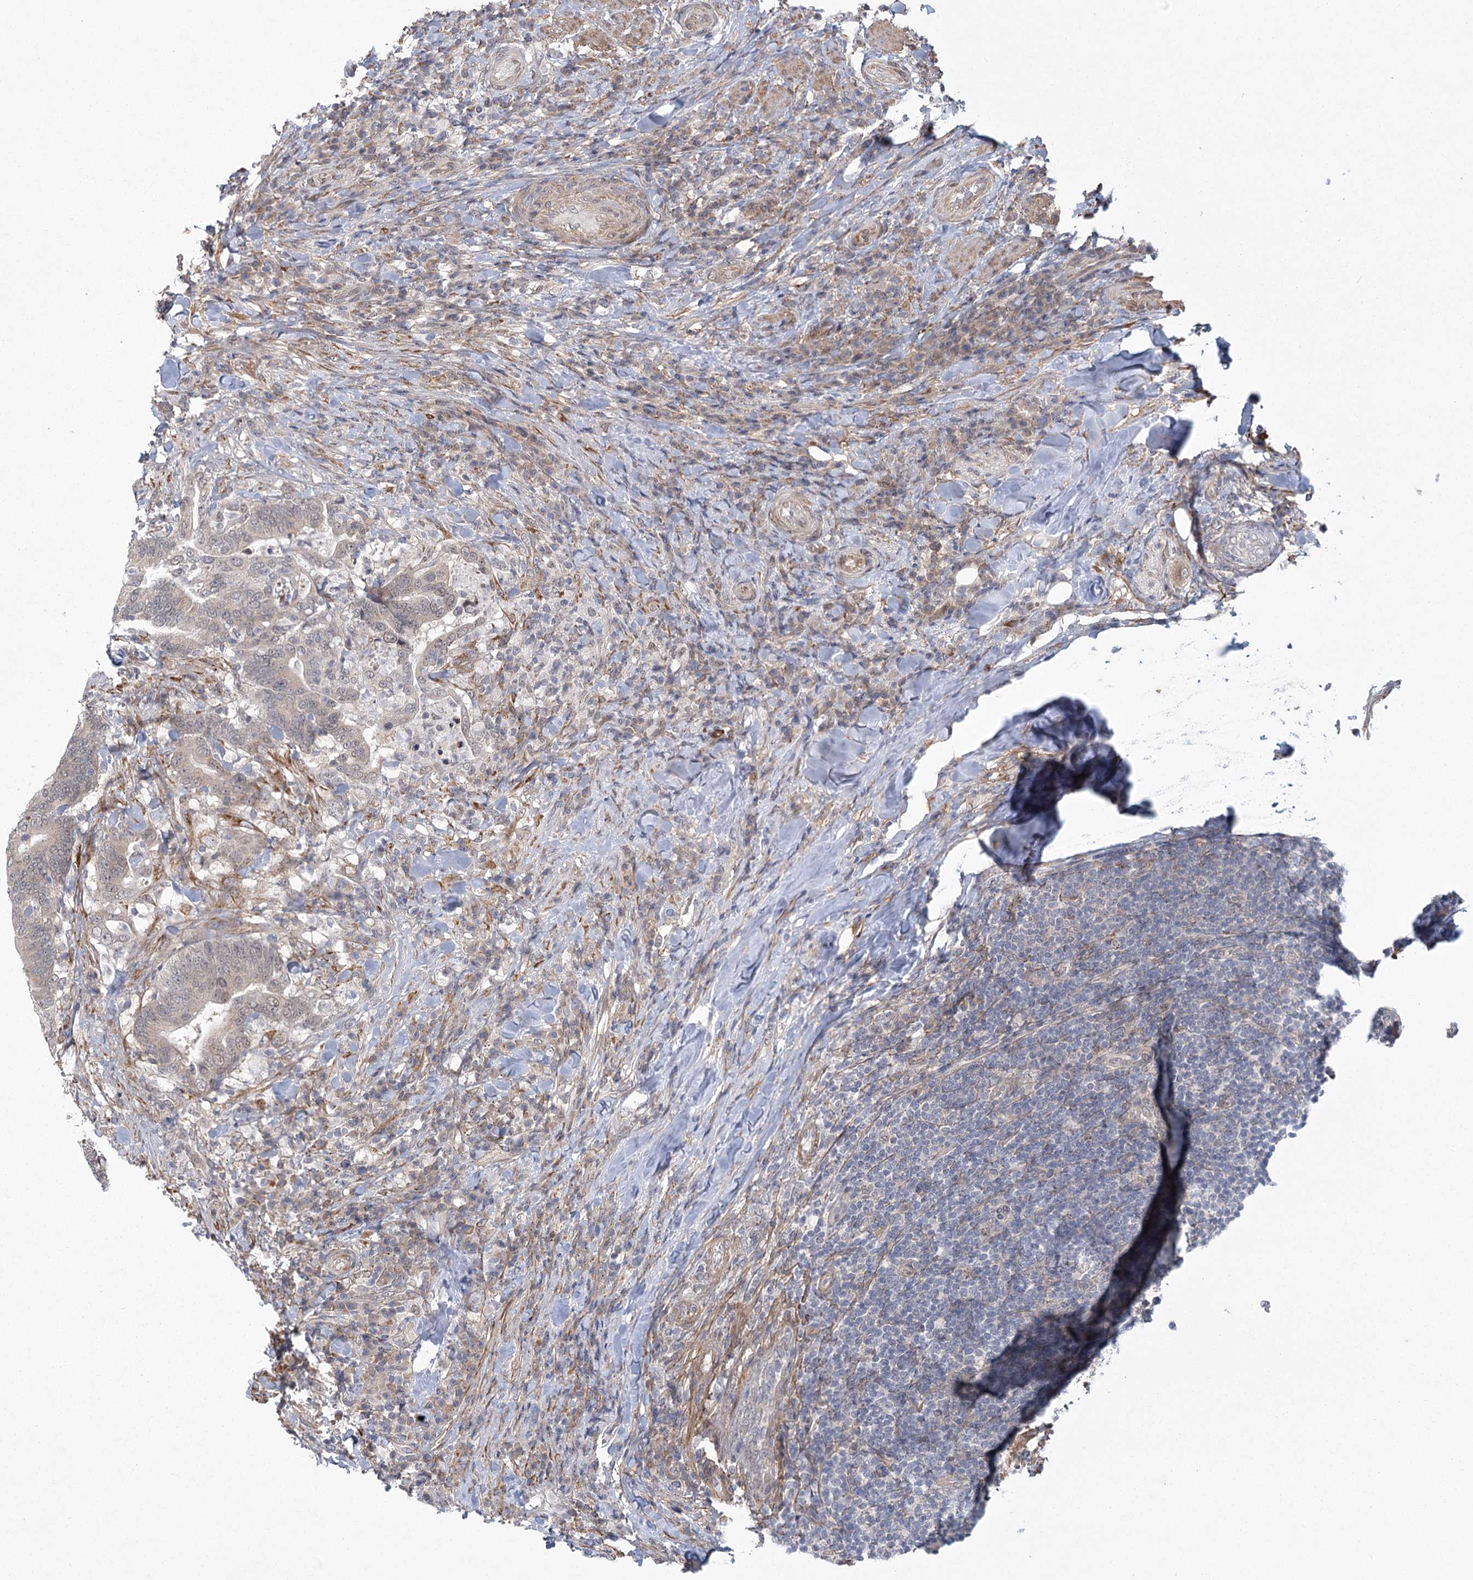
{"staining": {"intensity": "negative", "quantity": "none", "location": "none"}, "tissue": "colorectal cancer", "cell_type": "Tumor cells", "image_type": "cancer", "snomed": [{"axis": "morphology", "description": "Adenocarcinoma, NOS"}, {"axis": "topography", "description": "Colon"}], "caption": "Tumor cells show no significant protein expression in colorectal adenocarcinoma.", "gene": "MED28", "patient": {"sex": "female", "age": 66}}